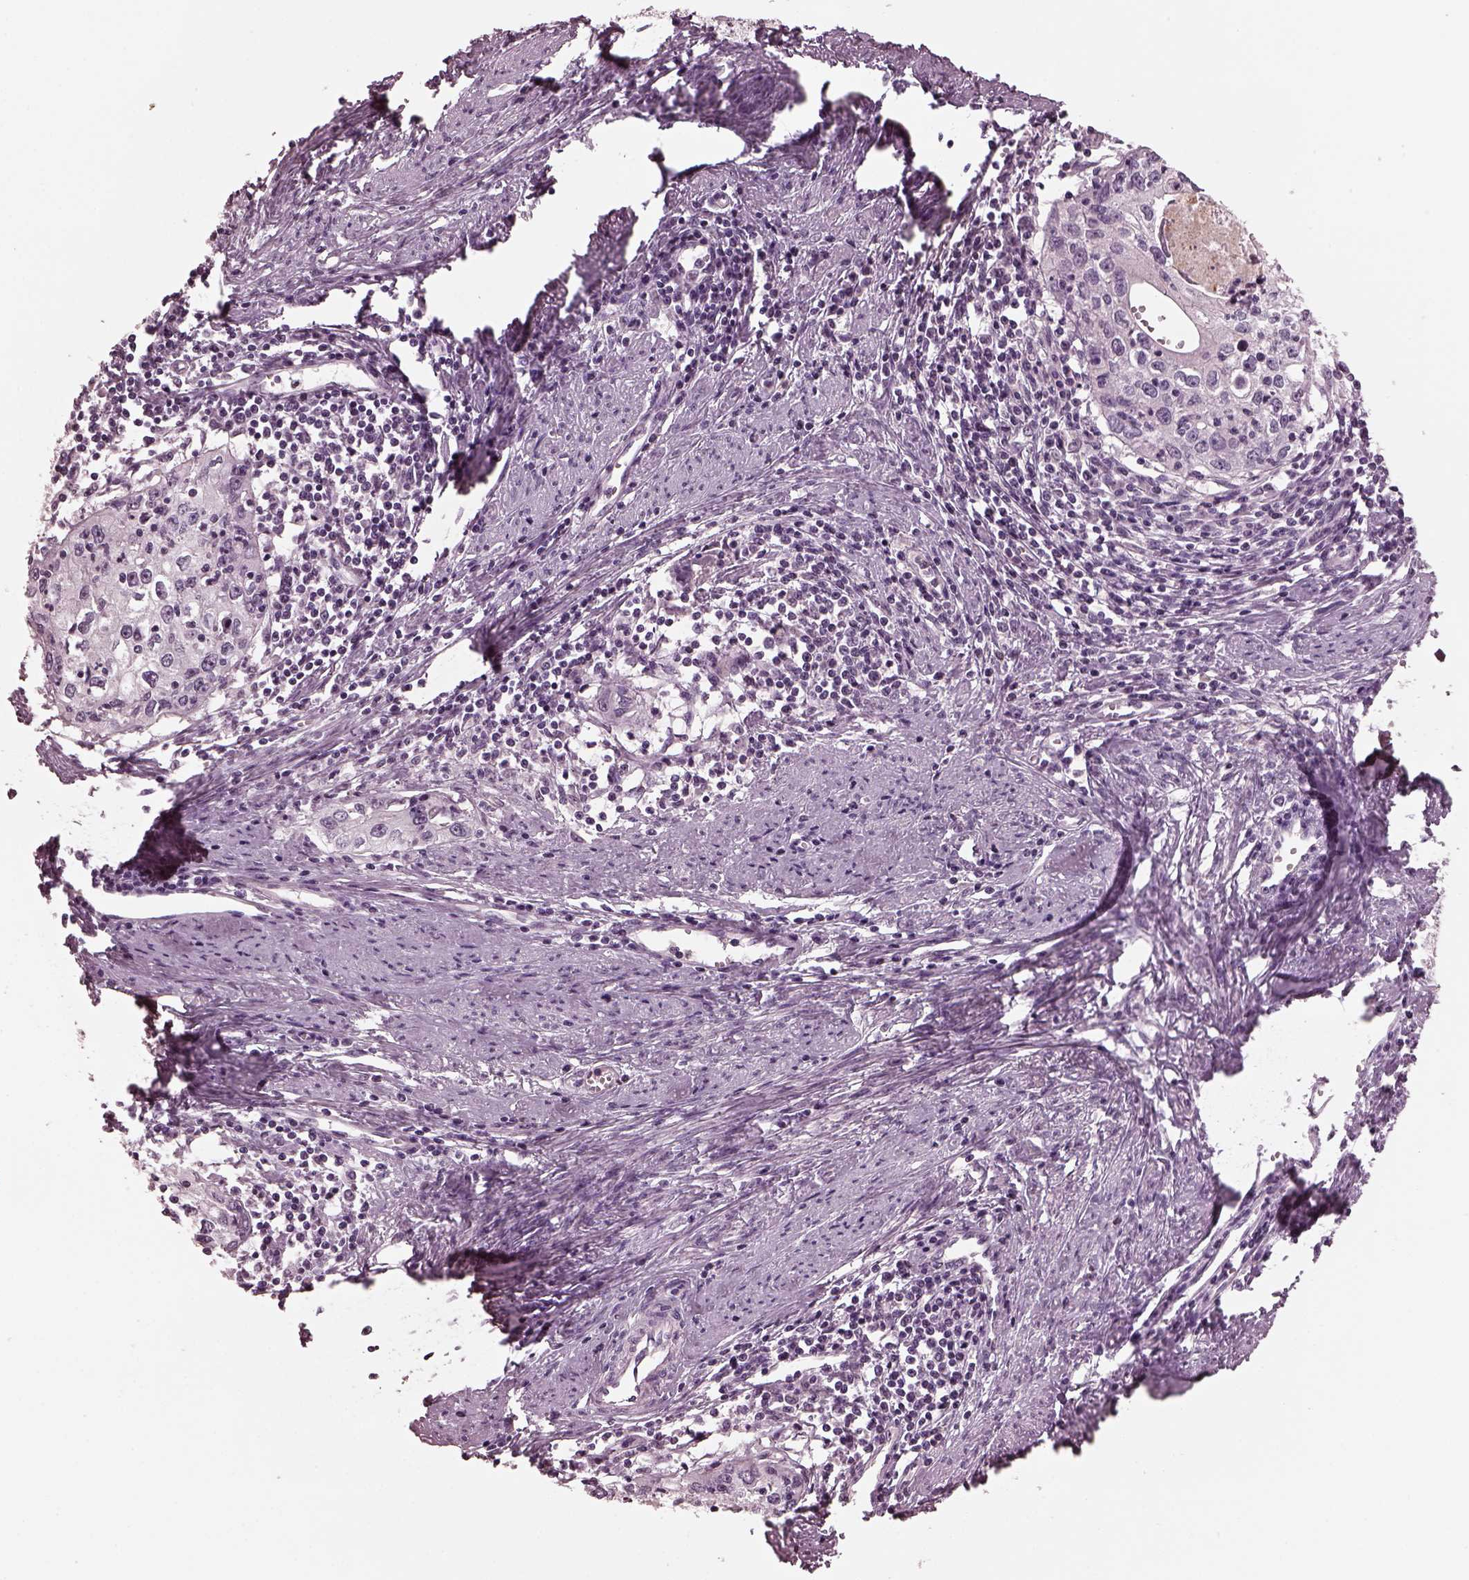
{"staining": {"intensity": "negative", "quantity": "none", "location": "none"}, "tissue": "cervical cancer", "cell_type": "Tumor cells", "image_type": "cancer", "snomed": [{"axis": "morphology", "description": "Squamous cell carcinoma, NOS"}, {"axis": "topography", "description": "Cervix"}], "caption": "There is no significant positivity in tumor cells of squamous cell carcinoma (cervical).", "gene": "TSKS", "patient": {"sex": "female", "age": 40}}